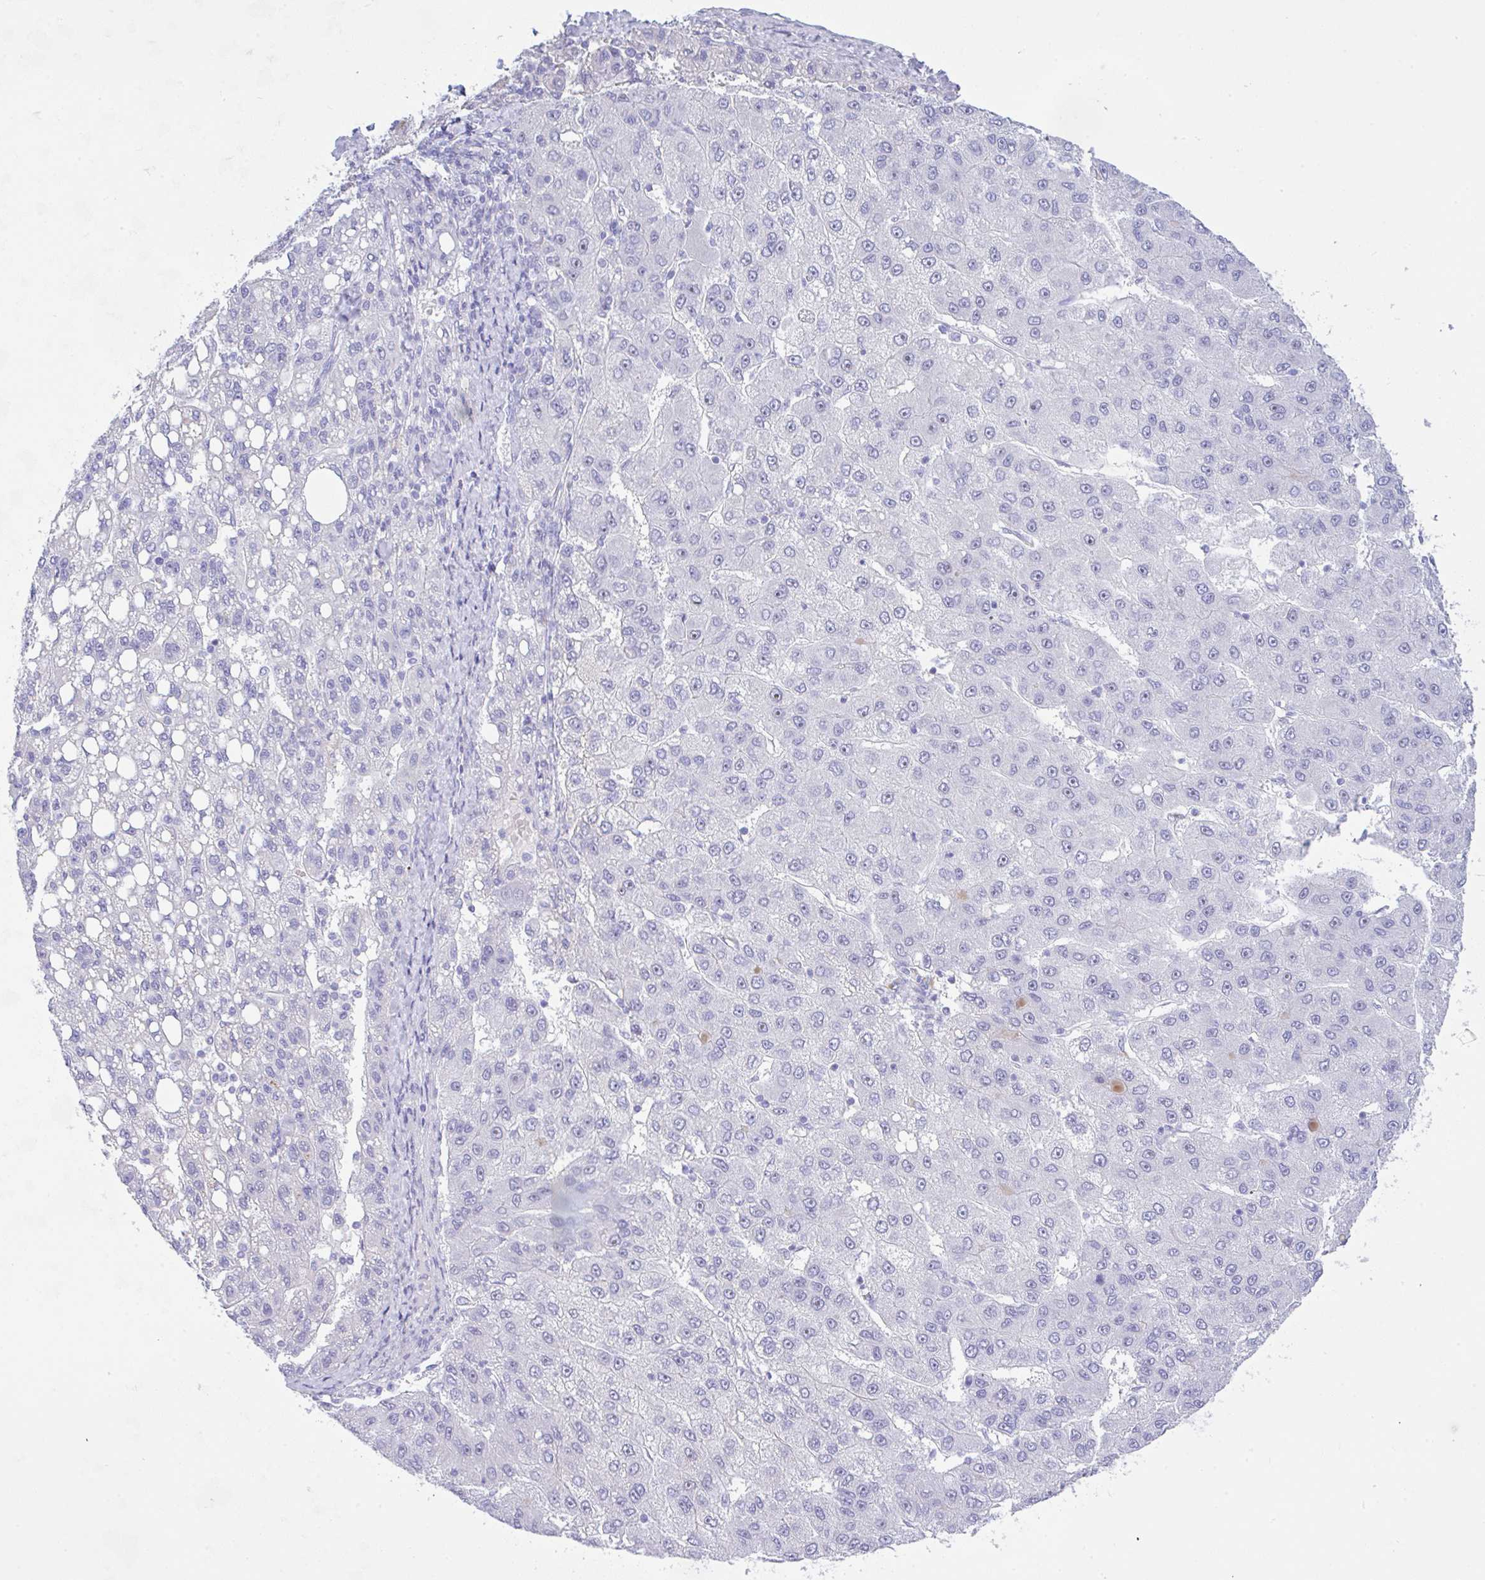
{"staining": {"intensity": "negative", "quantity": "none", "location": "none"}, "tissue": "liver cancer", "cell_type": "Tumor cells", "image_type": "cancer", "snomed": [{"axis": "morphology", "description": "Carcinoma, Hepatocellular, NOS"}, {"axis": "topography", "description": "Liver"}], "caption": "Immunohistochemistry histopathology image of human liver hepatocellular carcinoma stained for a protein (brown), which exhibits no expression in tumor cells. Brightfield microscopy of immunohistochemistry stained with DAB (3,3'-diaminobenzidine) (brown) and hematoxylin (blue), captured at high magnification.", "gene": "NDUFAF8", "patient": {"sex": "female", "age": 82}}